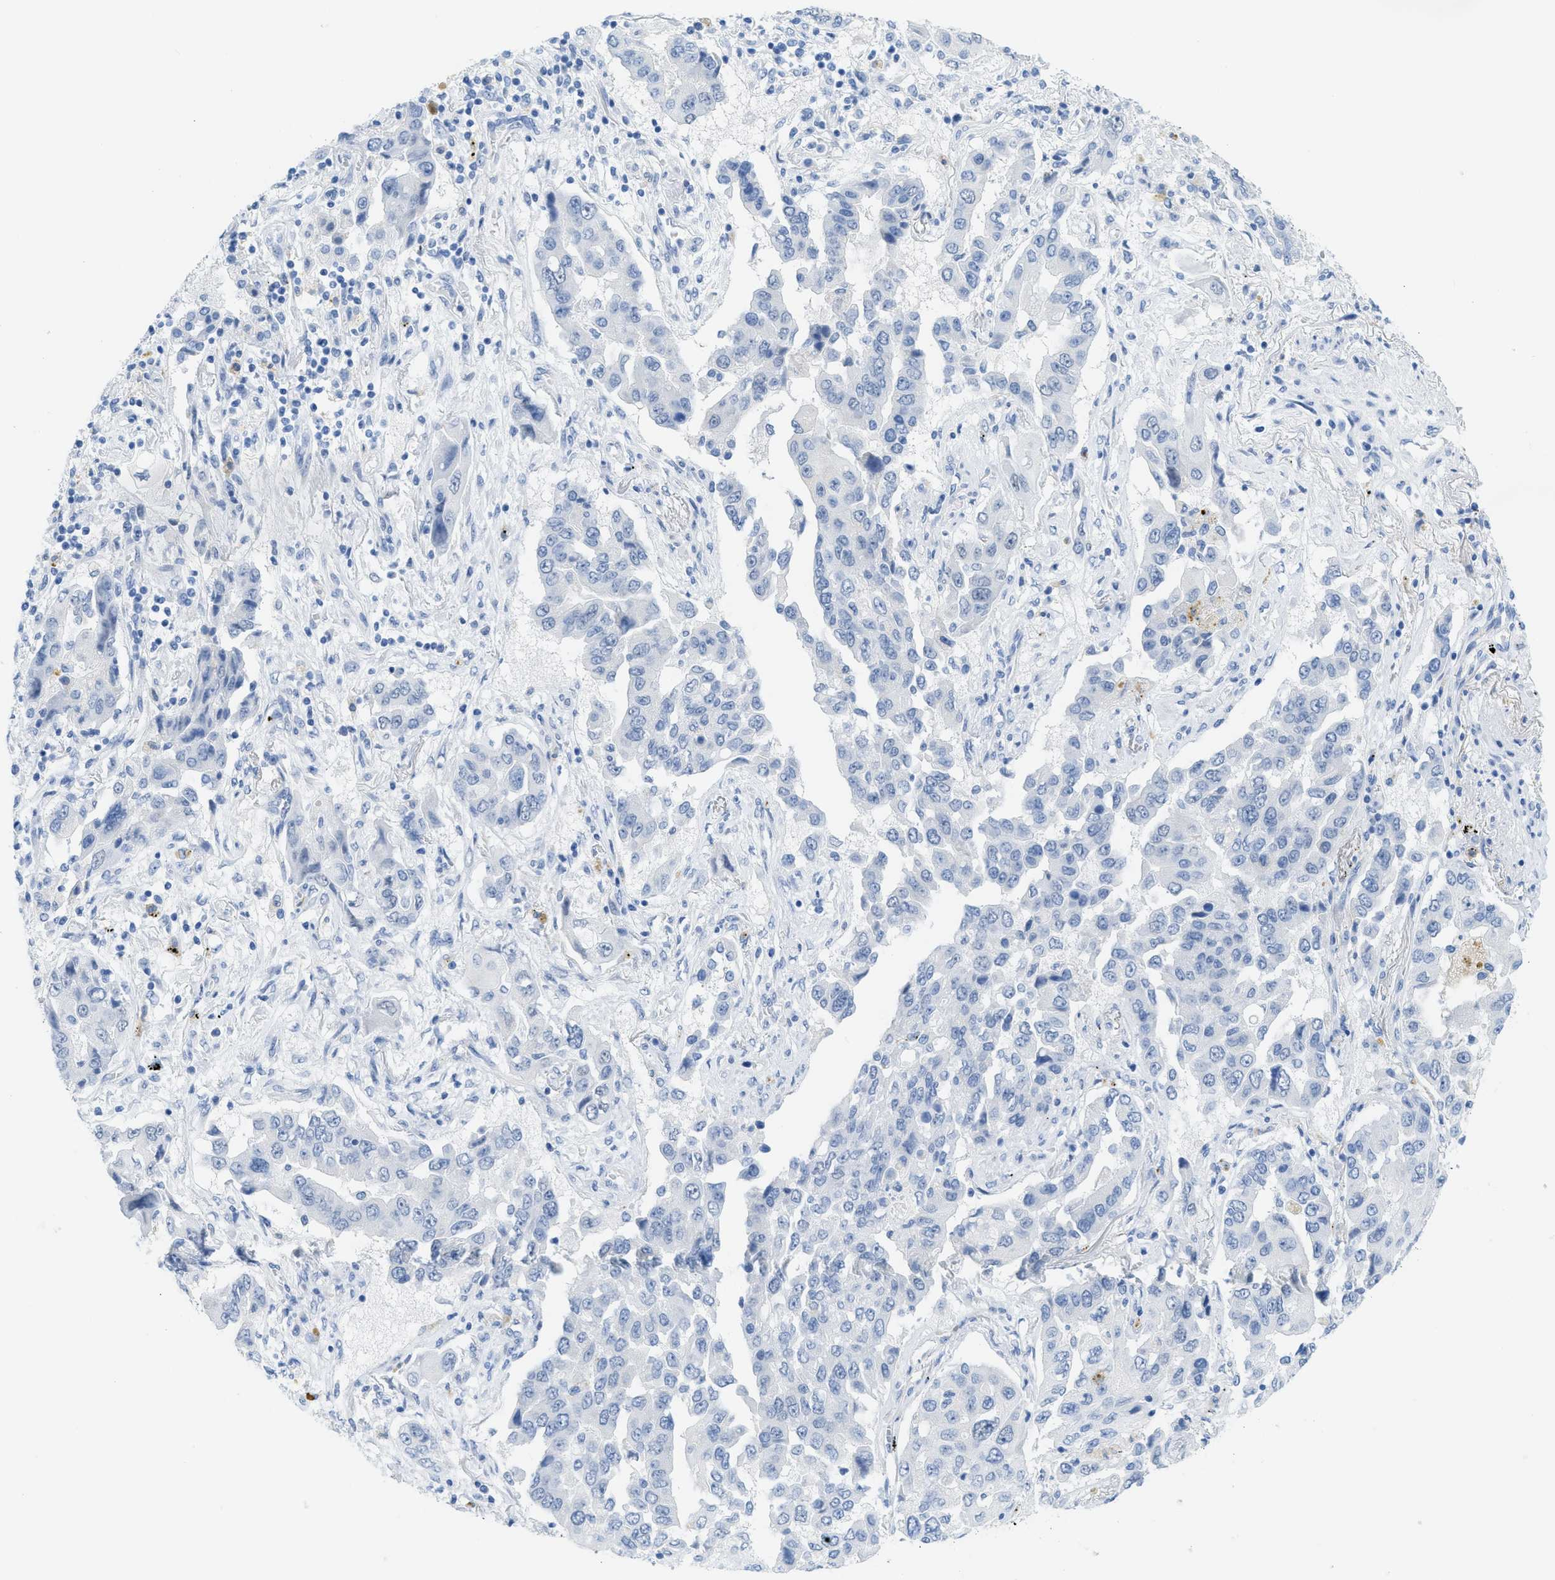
{"staining": {"intensity": "negative", "quantity": "none", "location": "none"}, "tissue": "lung cancer", "cell_type": "Tumor cells", "image_type": "cancer", "snomed": [{"axis": "morphology", "description": "Adenocarcinoma, NOS"}, {"axis": "topography", "description": "Lung"}], "caption": "This is a image of immunohistochemistry (IHC) staining of lung adenocarcinoma, which shows no staining in tumor cells.", "gene": "WDR4", "patient": {"sex": "female", "age": 65}}